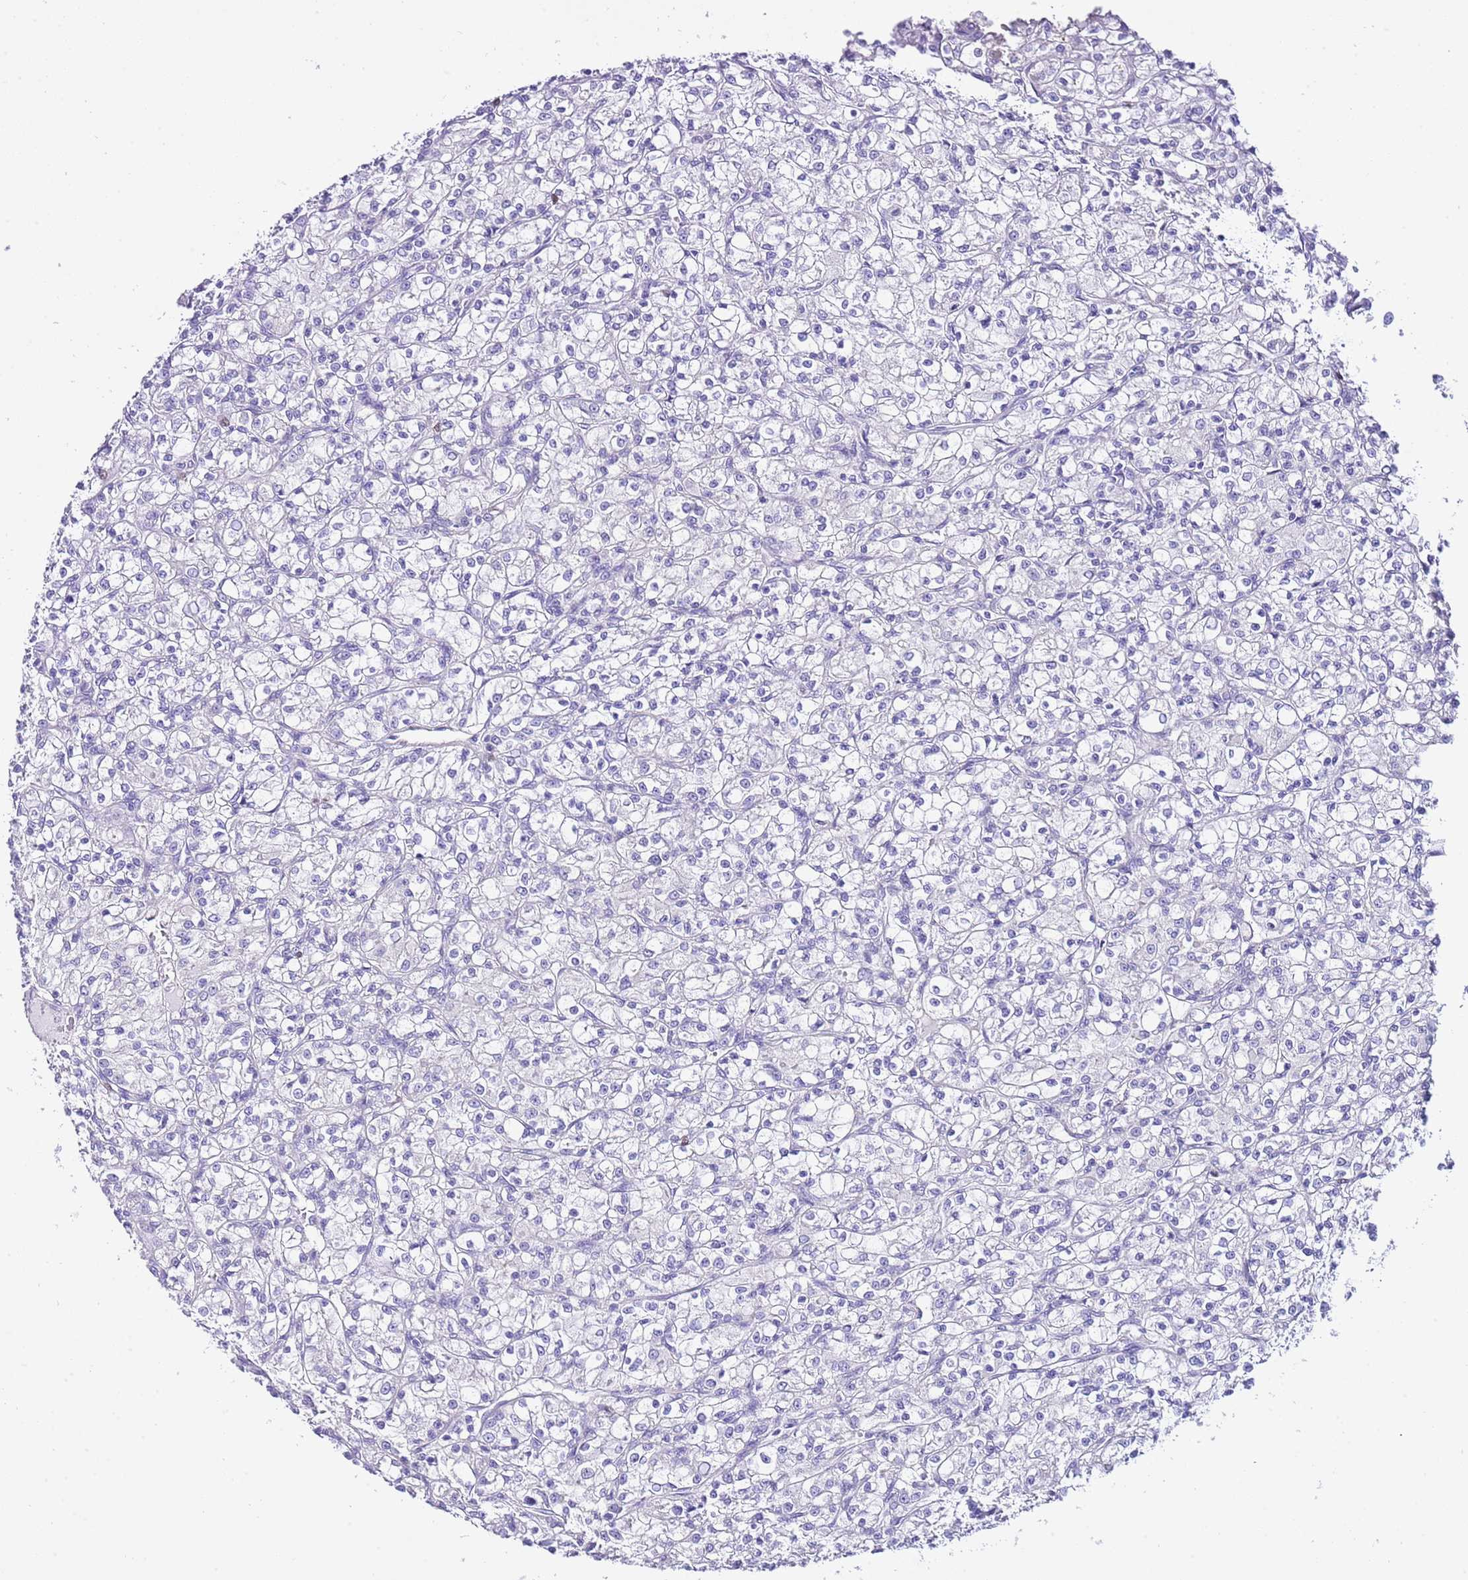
{"staining": {"intensity": "negative", "quantity": "none", "location": "none"}, "tissue": "renal cancer", "cell_type": "Tumor cells", "image_type": "cancer", "snomed": [{"axis": "morphology", "description": "Adenocarcinoma, NOS"}, {"axis": "topography", "description": "Kidney"}], "caption": "Tumor cells show no significant positivity in renal cancer.", "gene": "BHLHA15", "patient": {"sex": "female", "age": 59}}